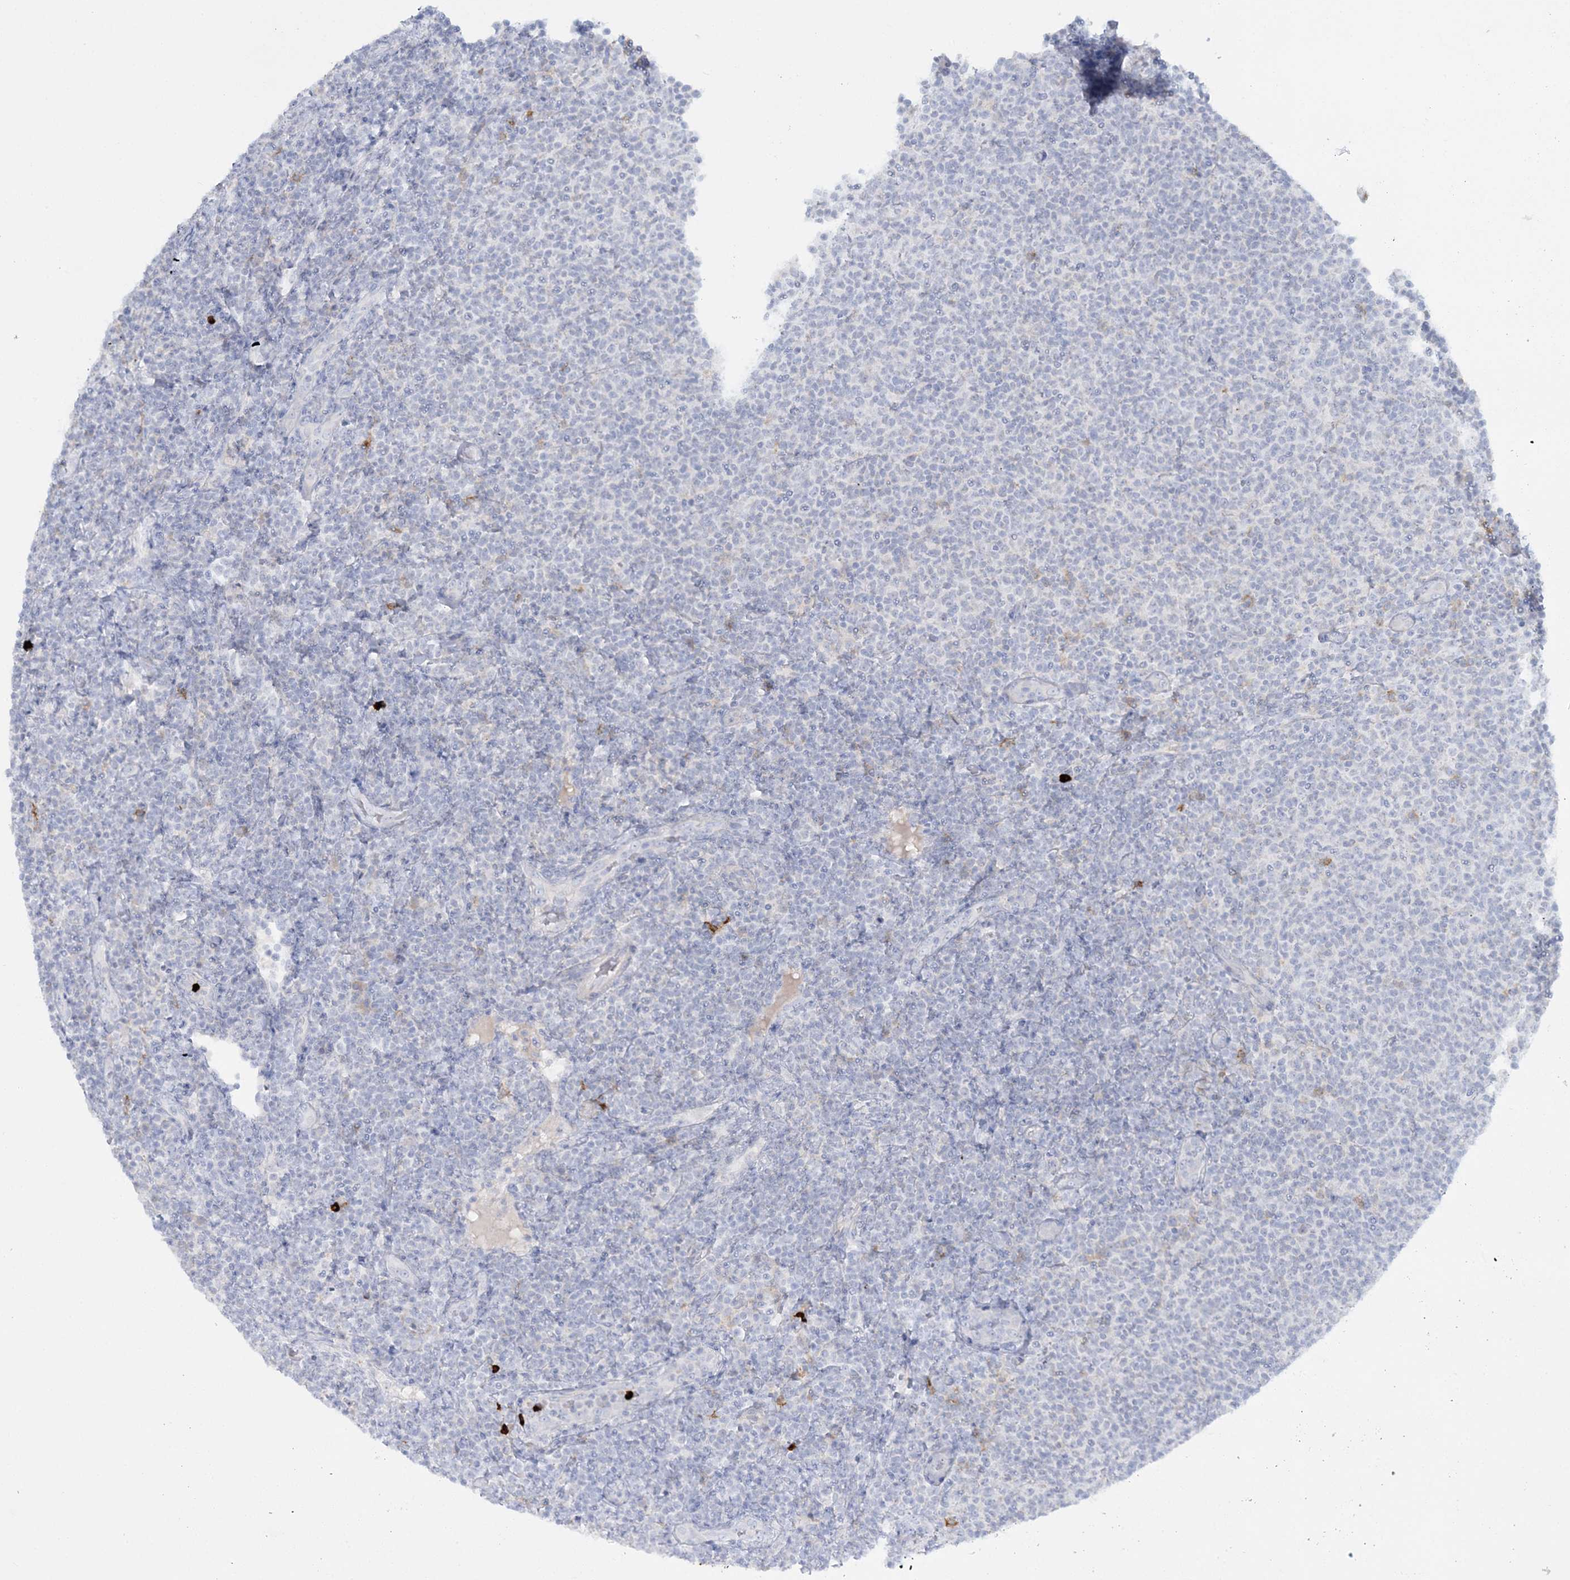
{"staining": {"intensity": "negative", "quantity": "none", "location": "none"}, "tissue": "lymphoma", "cell_type": "Tumor cells", "image_type": "cancer", "snomed": [{"axis": "morphology", "description": "Malignant lymphoma, non-Hodgkin's type, Low grade"}, {"axis": "topography", "description": "Lymph node"}], "caption": "Human low-grade malignant lymphoma, non-Hodgkin's type stained for a protein using immunohistochemistry (IHC) shows no positivity in tumor cells.", "gene": "WDSUB1", "patient": {"sex": "male", "age": 66}}